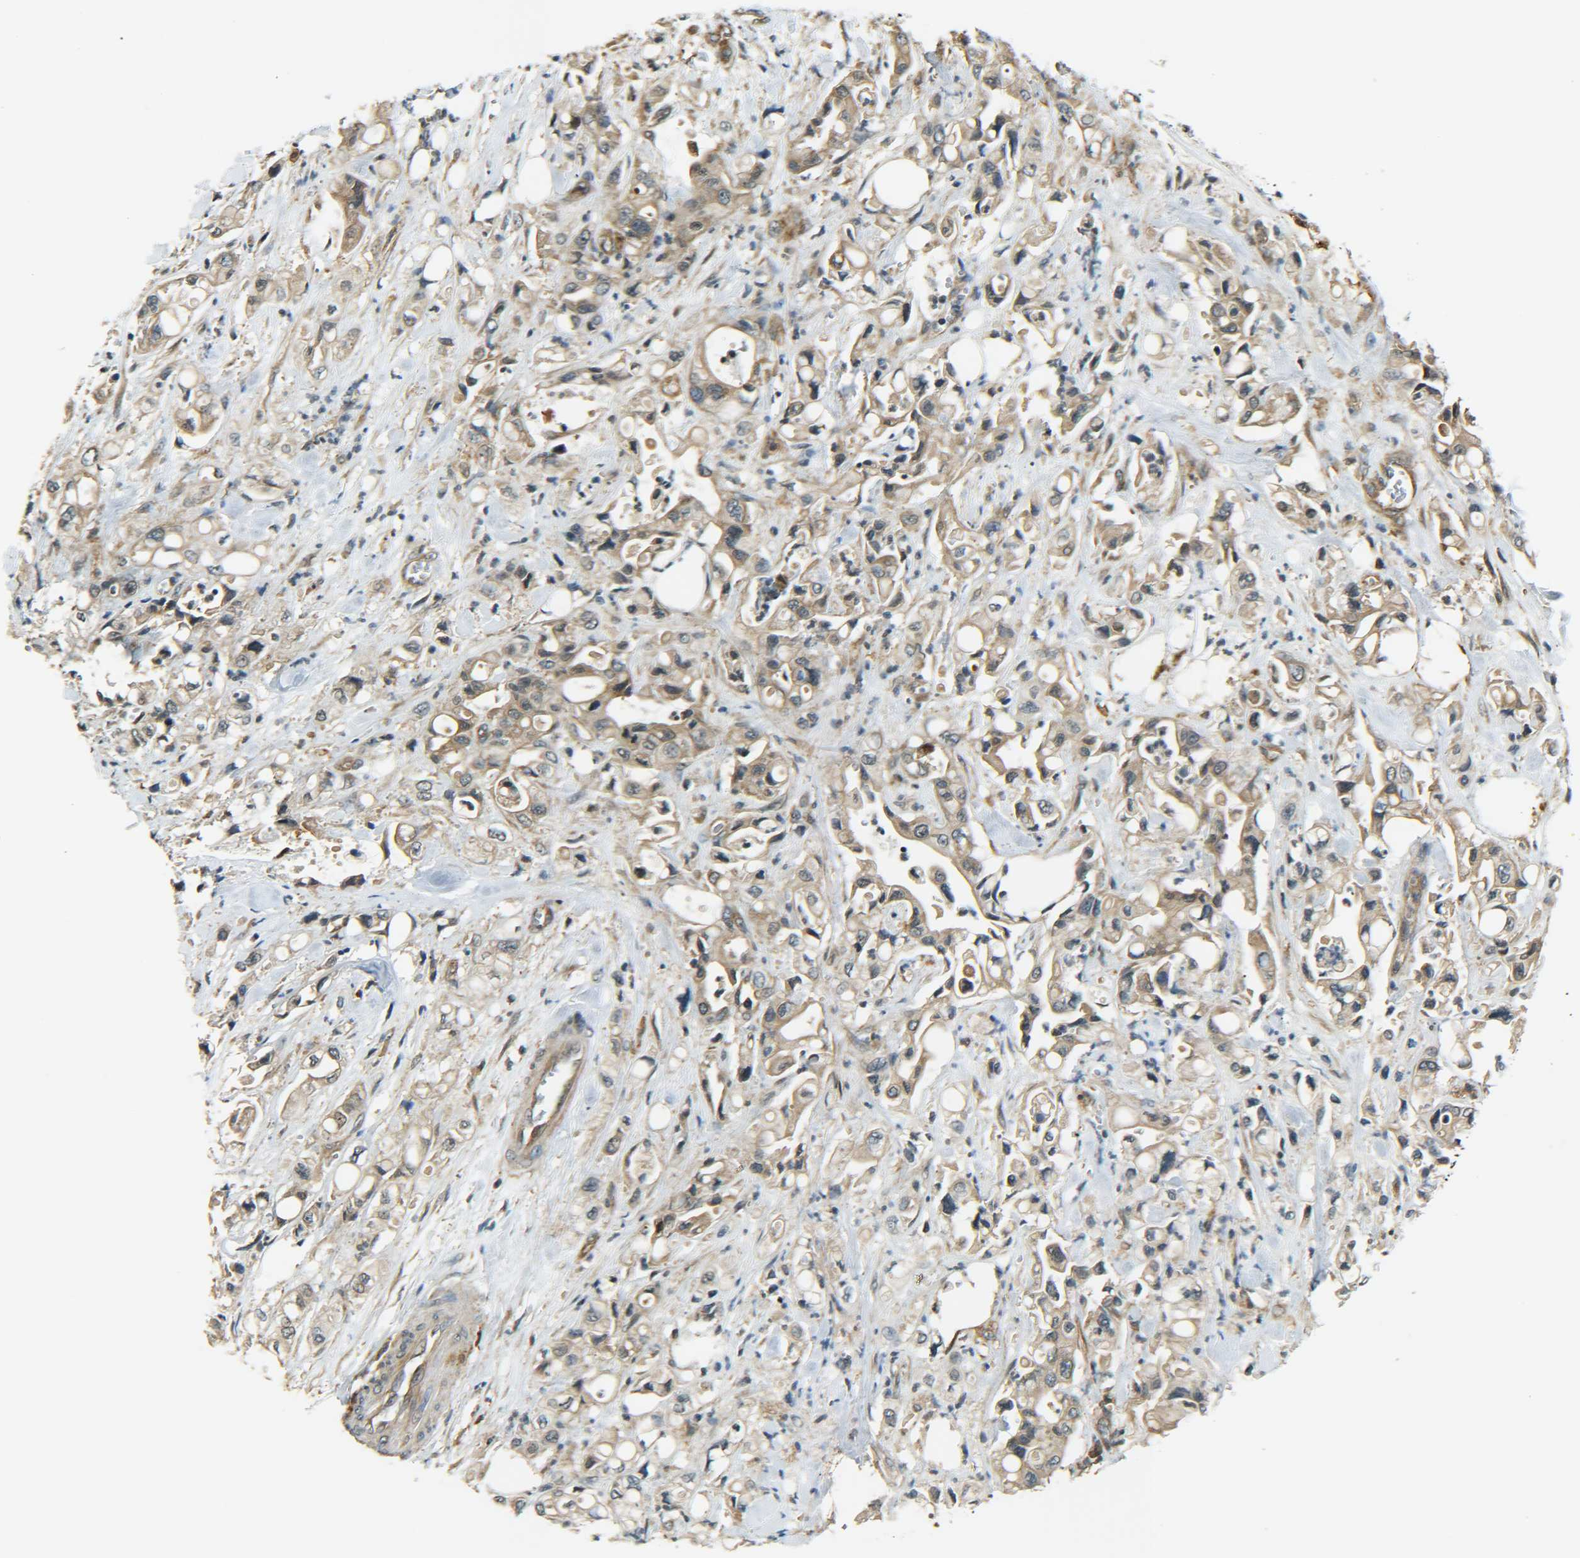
{"staining": {"intensity": "moderate", "quantity": ">75%", "location": "cytoplasmic/membranous"}, "tissue": "pancreatic cancer", "cell_type": "Tumor cells", "image_type": "cancer", "snomed": [{"axis": "morphology", "description": "Adenocarcinoma, NOS"}, {"axis": "topography", "description": "Pancreas"}], "caption": "This is an image of immunohistochemistry (IHC) staining of adenocarcinoma (pancreatic), which shows moderate staining in the cytoplasmic/membranous of tumor cells.", "gene": "DAB2", "patient": {"sex": "male", "age": 70}}